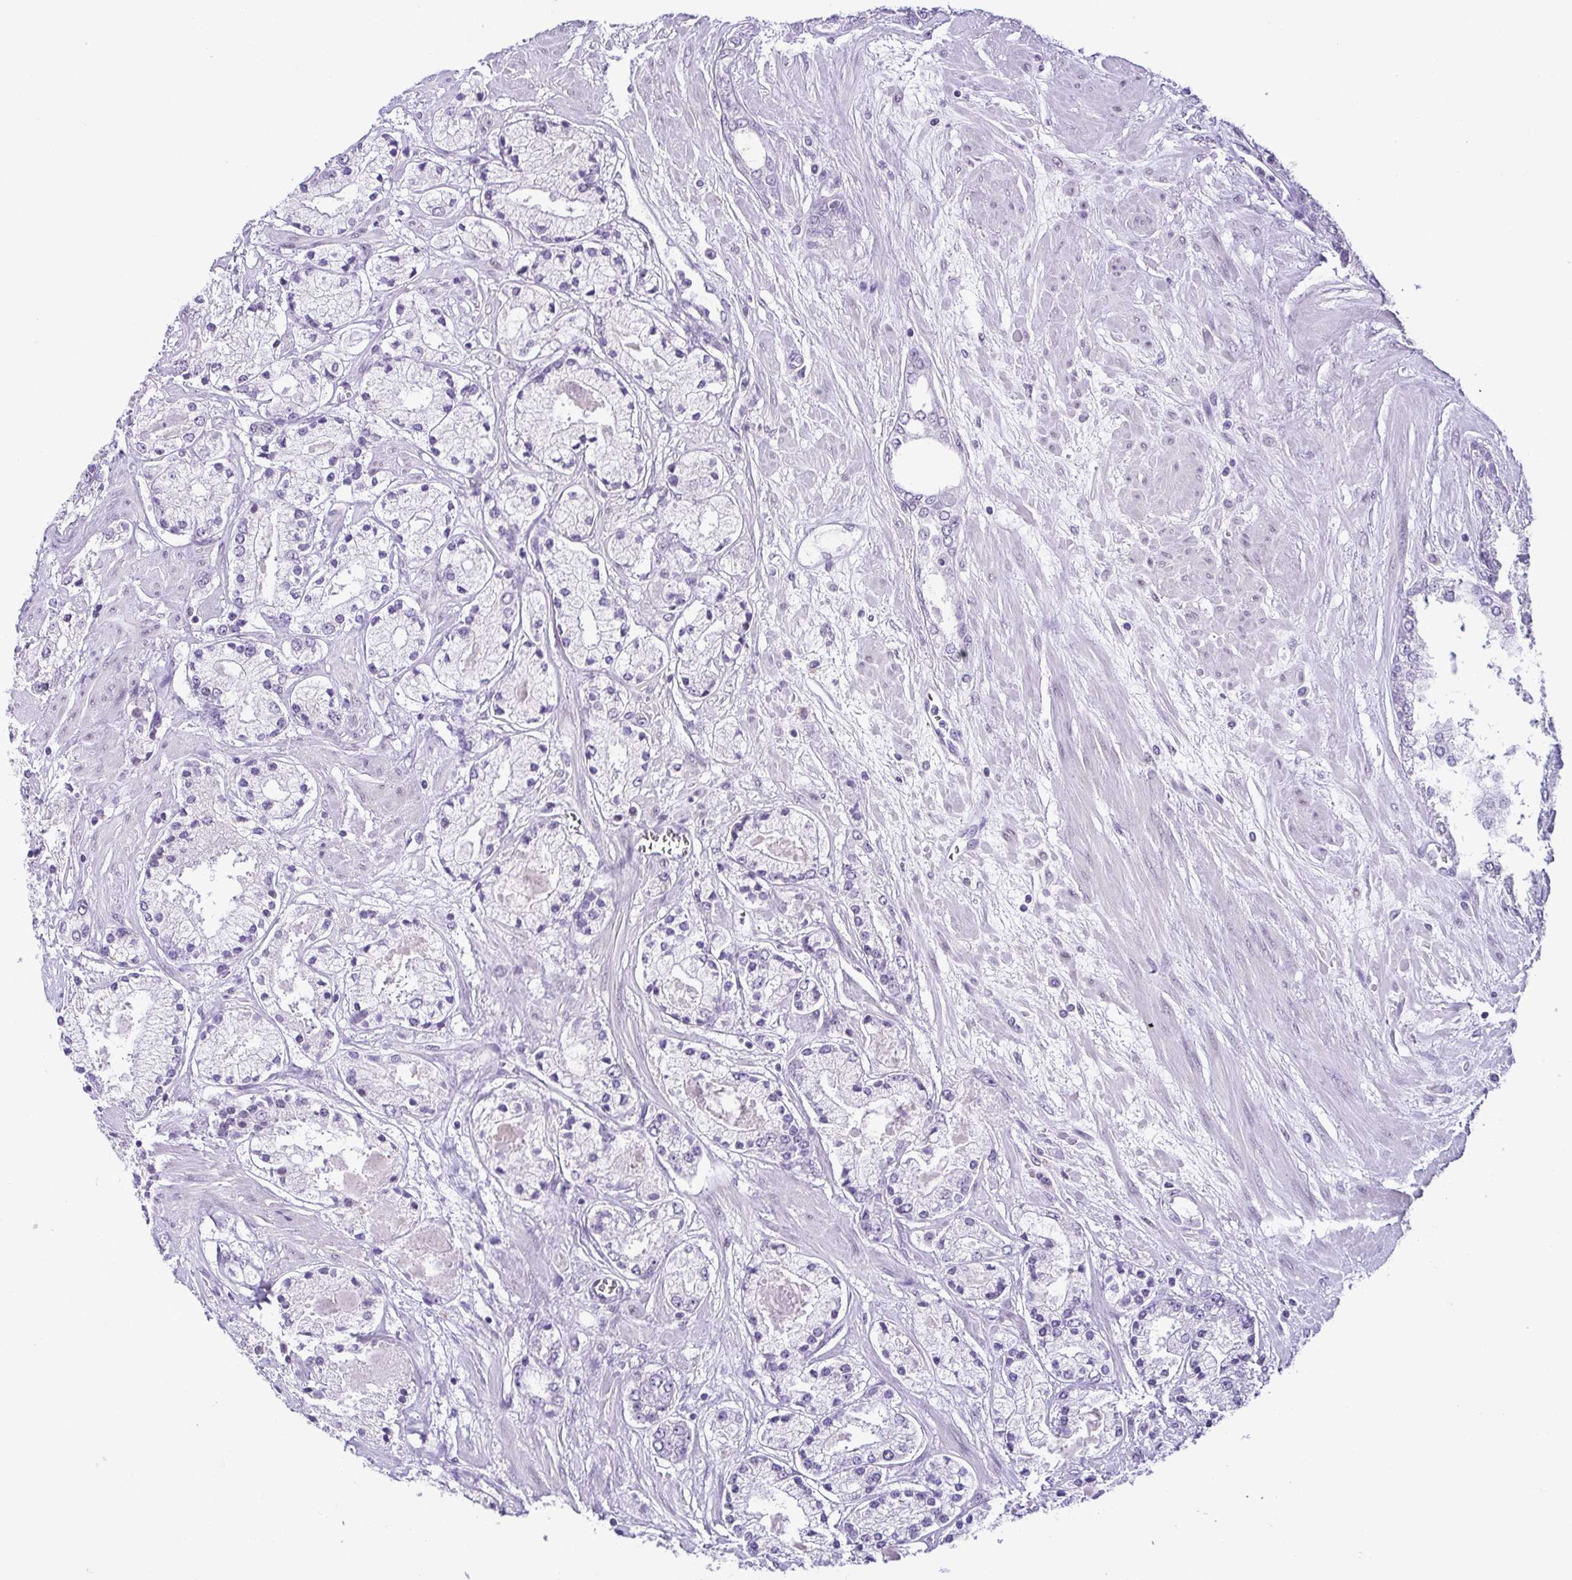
{"staining": {"intensity": "negative", "quantity": "none", "location": "none"}, "tissue": "prostate cancer", "cell_type": "Tumor cells", "image_type": "cancer", "snomed": [{"axis": "morphology", "description": "Adenocarcinoma, High grade"}, {"axis": "topography", "description": "Prostate"}], "caption": "Immunohistochemical staining of adenocarcinoma (high-grade) (prostate) exhibits no significant staining in tumor cells.", "gene": "RBM3", "patient": {"sex": "male", "age": 67}}